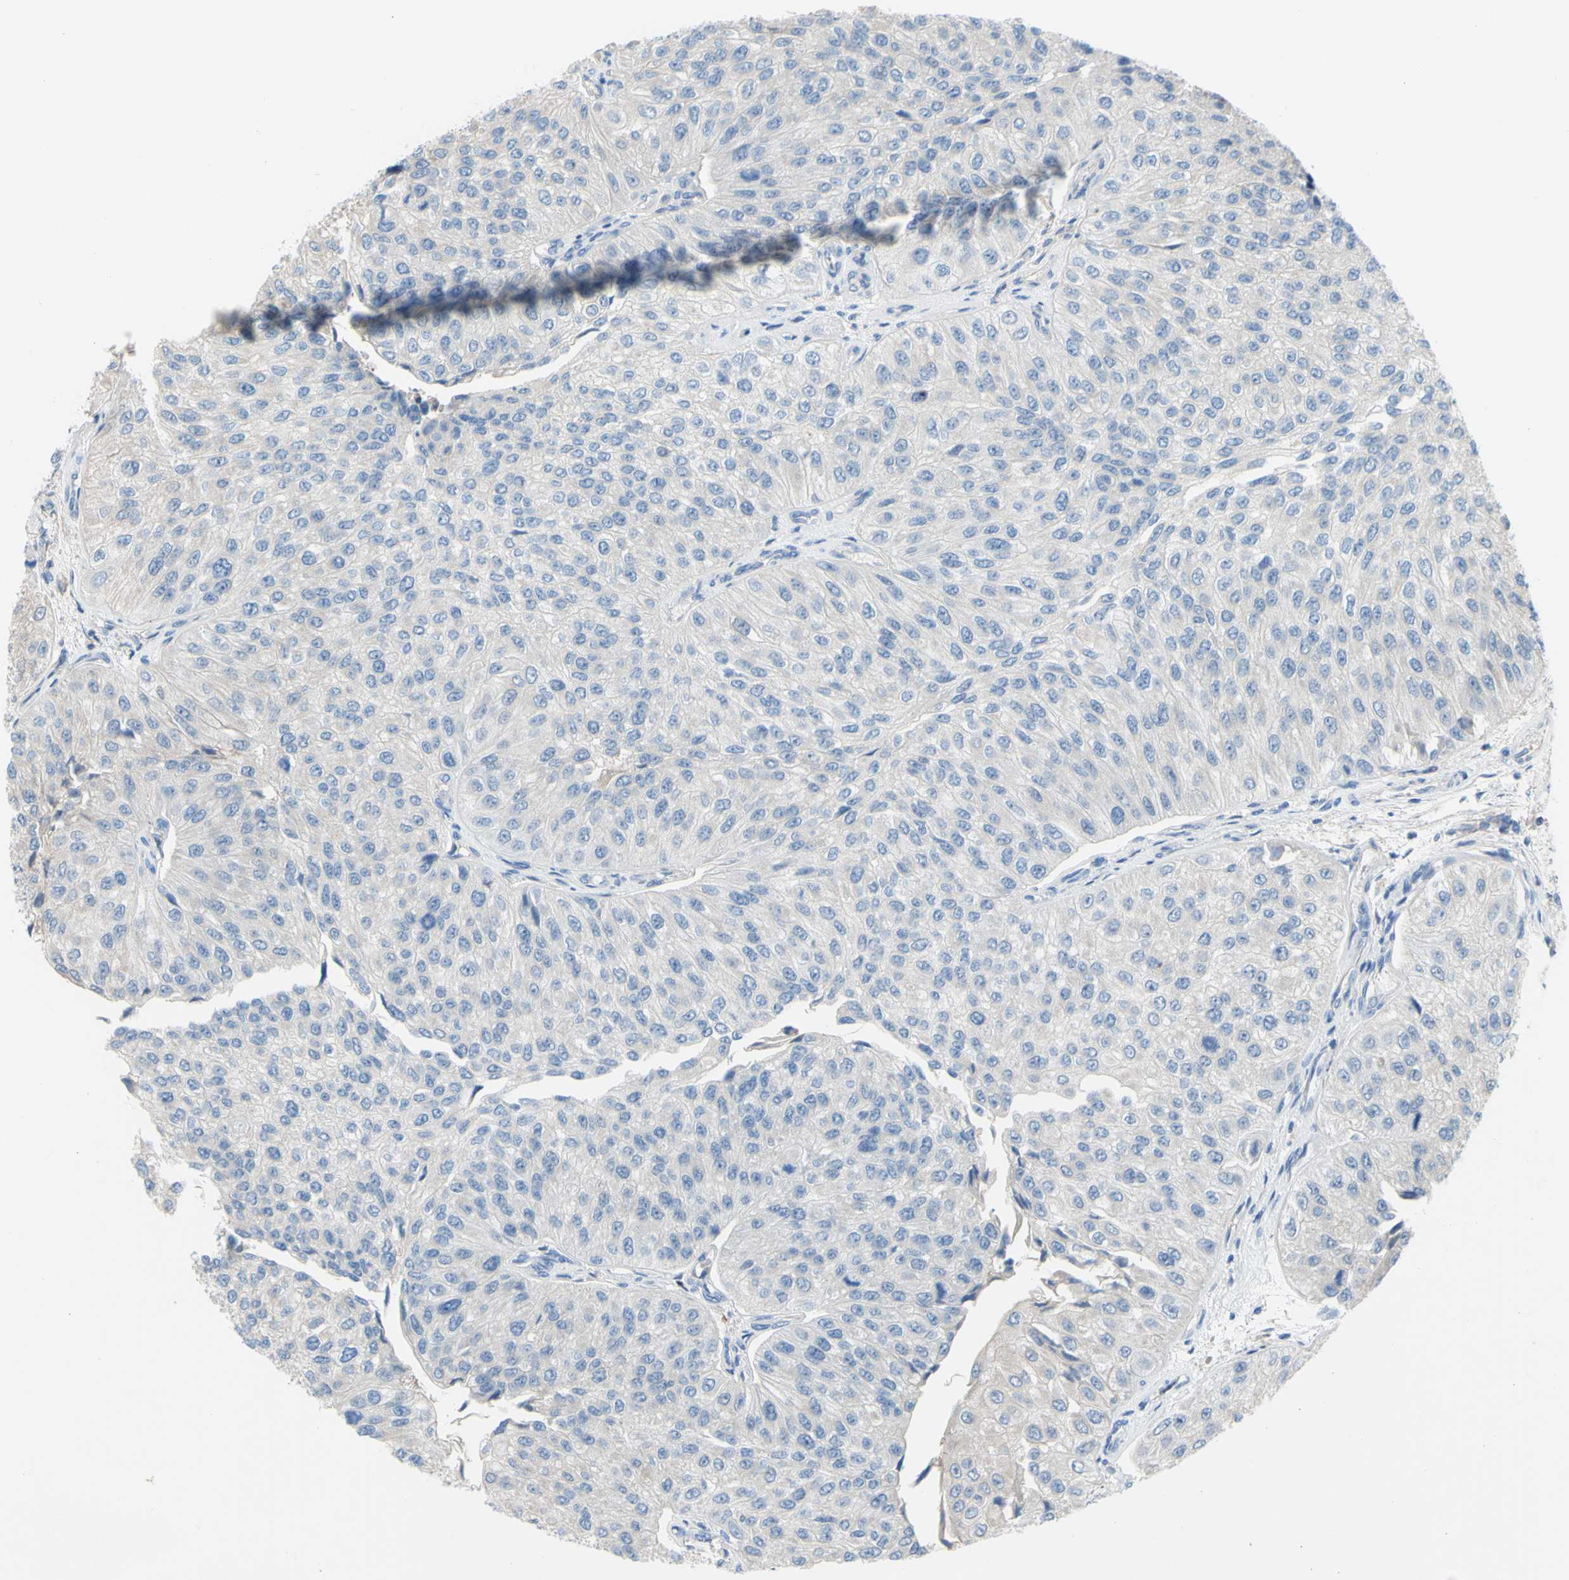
{"staining": {"intensity": "negative", "quantity": "none", "location": "none"}, "tissue": "urothelial cancer", "cell_type": "Tumor cells", "image_type": "cancer", "snomed": [{"axis": "morphology", "description": "Urothelial carcinoma, High grade"}, {"axis": "topography", "description": "Kidney"}, {"axis": "topography", "description": "Urinary bladder"}], "caption": "IHC photomicrograph of neoplastic tissue: human high-grade urothelial carcinoma stained with DAB demonstrates no significant protein expression in tumor cells.", "gene": "TMEM59L", "patient": {"sex": "male", "age": 77}}